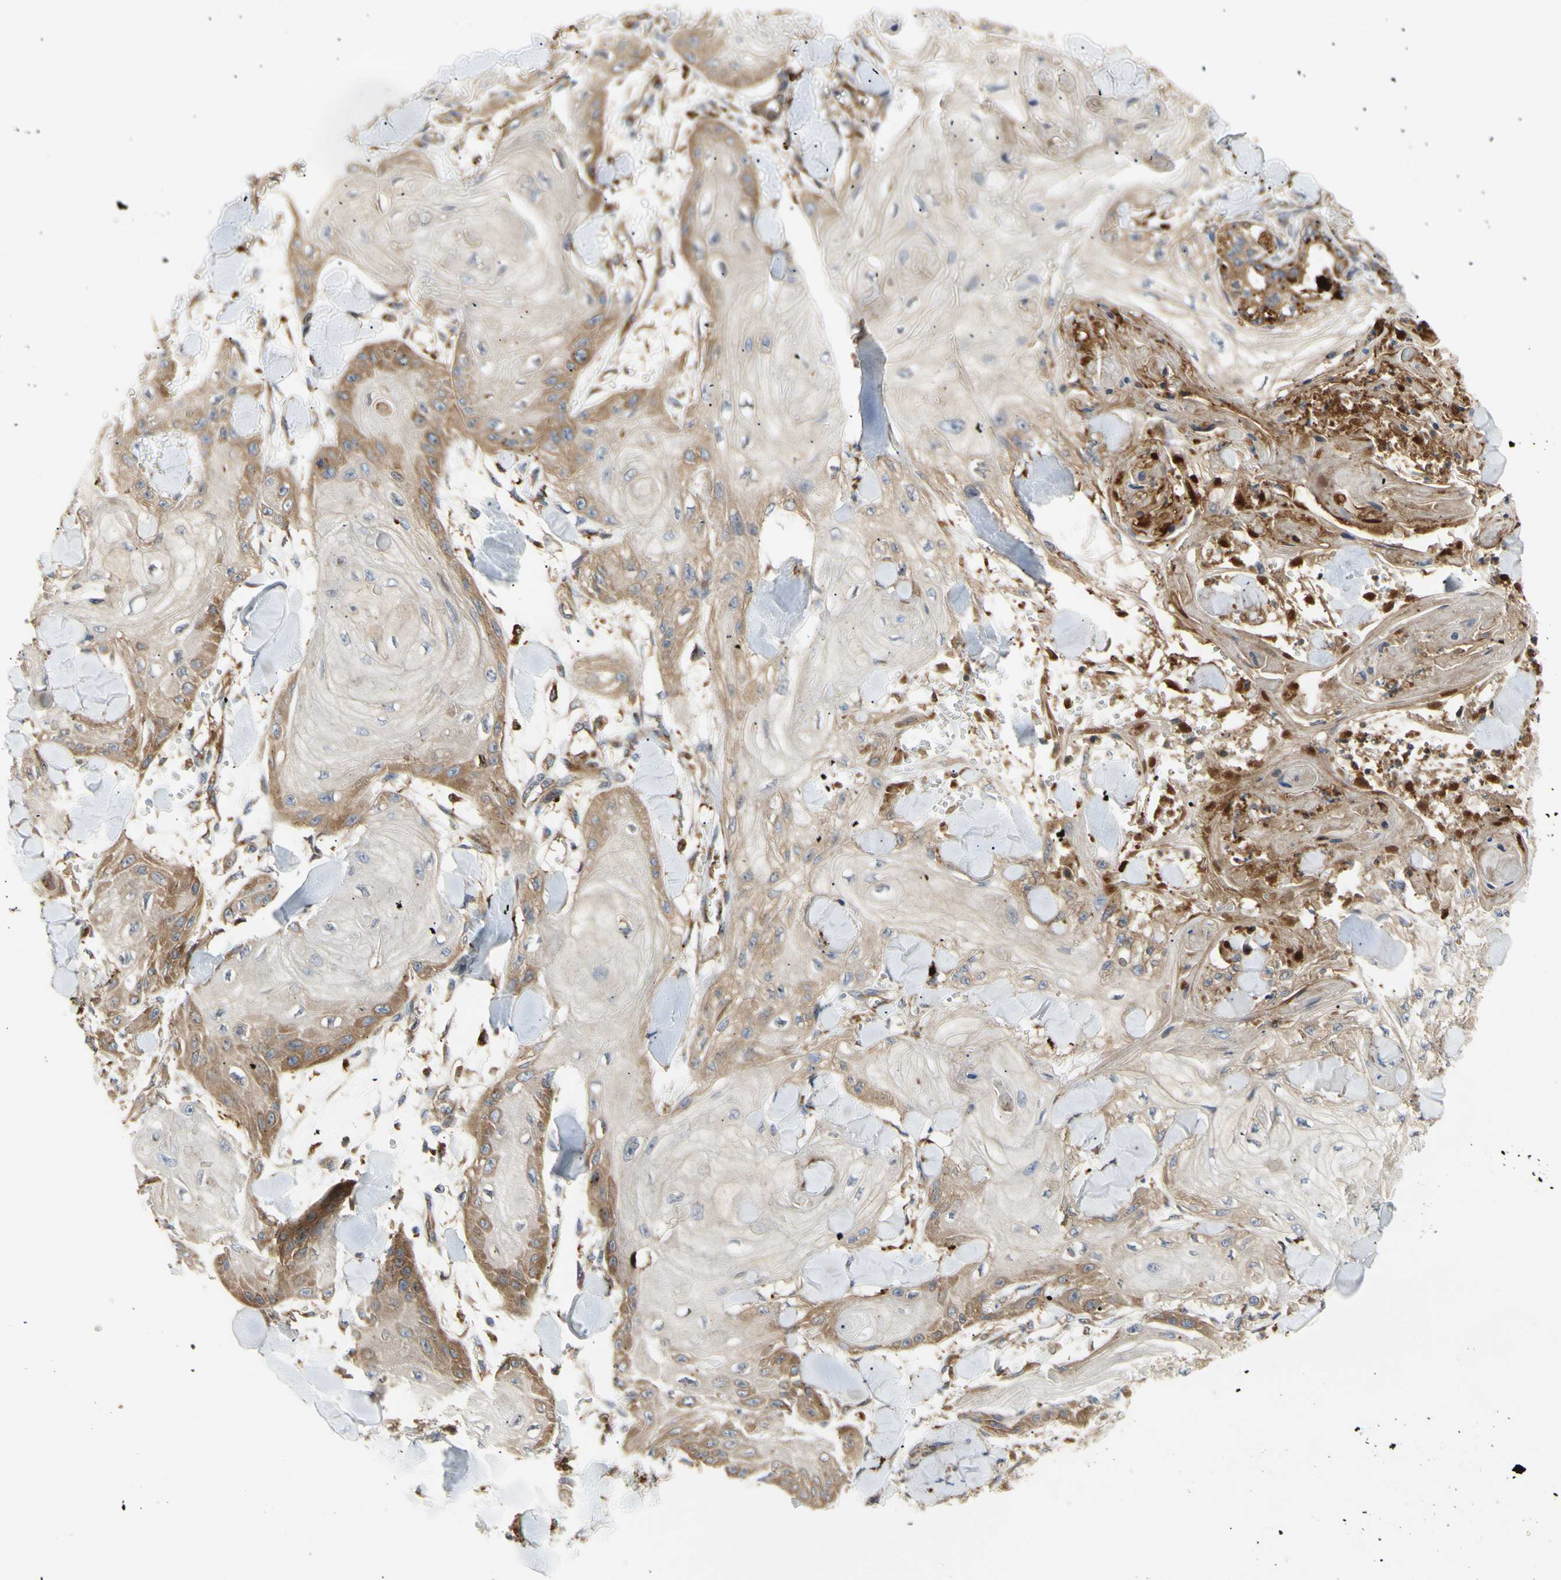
{"staining": {"intensity": "moderate", "quantity": "<25%", "location": "cytoplasmic/membranous"}, "tissue": "skin cancer", "cell_type": "Tumor cells", "image_type": "cancer", "snomed": [{"axis": "morphology", "description": "Squamous cell carcinoma, NOS"}, {"axis": "topography", "description": "Skin"}], "caption": "There is low levels of moderate cytoplasmic/membranous positivity in tumor cells of squamous cell carcinoma (skin), as demonstrated by immunohistochemical staining (brown color).", "gene": "TUBG2", "patient": {"sex": "male", "age": 74}}